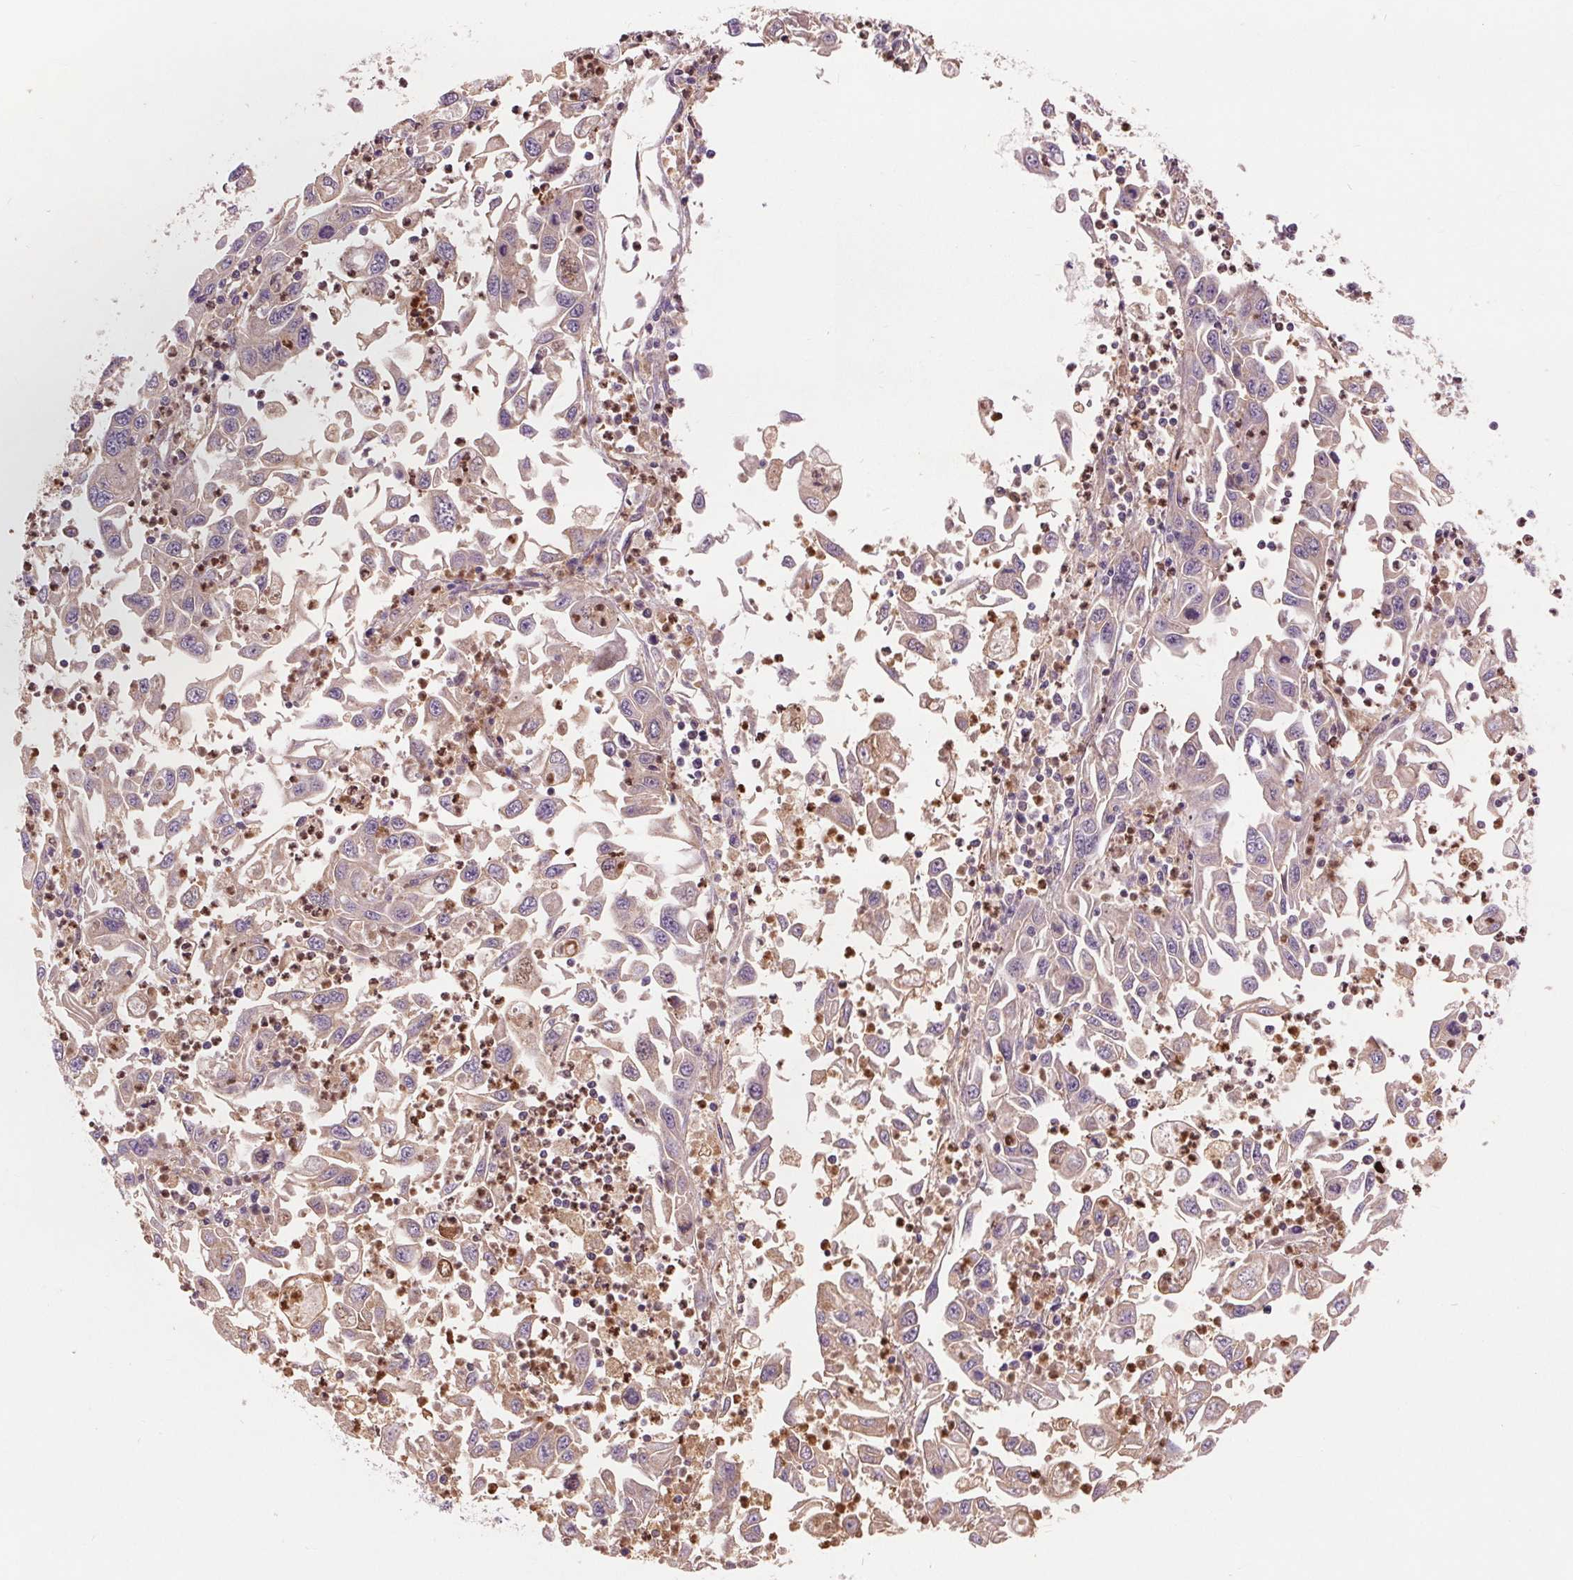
{"staining": {"intensity": "weak", "quantity": "<25%", "location": "cytoplasmic/membranous"}, "tissue": "endometrial cancer", "cell_type": "Tumor cells", "image_type": "cancer", "snomed": [{"axis": "morphology", "description": "Adenocarcinoma, NOS"}, {"axis": "topography", "description": "Uterus"}], "caption": "Endometrial adenocarcinoma stained for a protein using immunohistochemistry (IHC) shows no staining tumor cells.", "gene": "RANBP3L", "patient": {"sex": "female", "age": 62}}